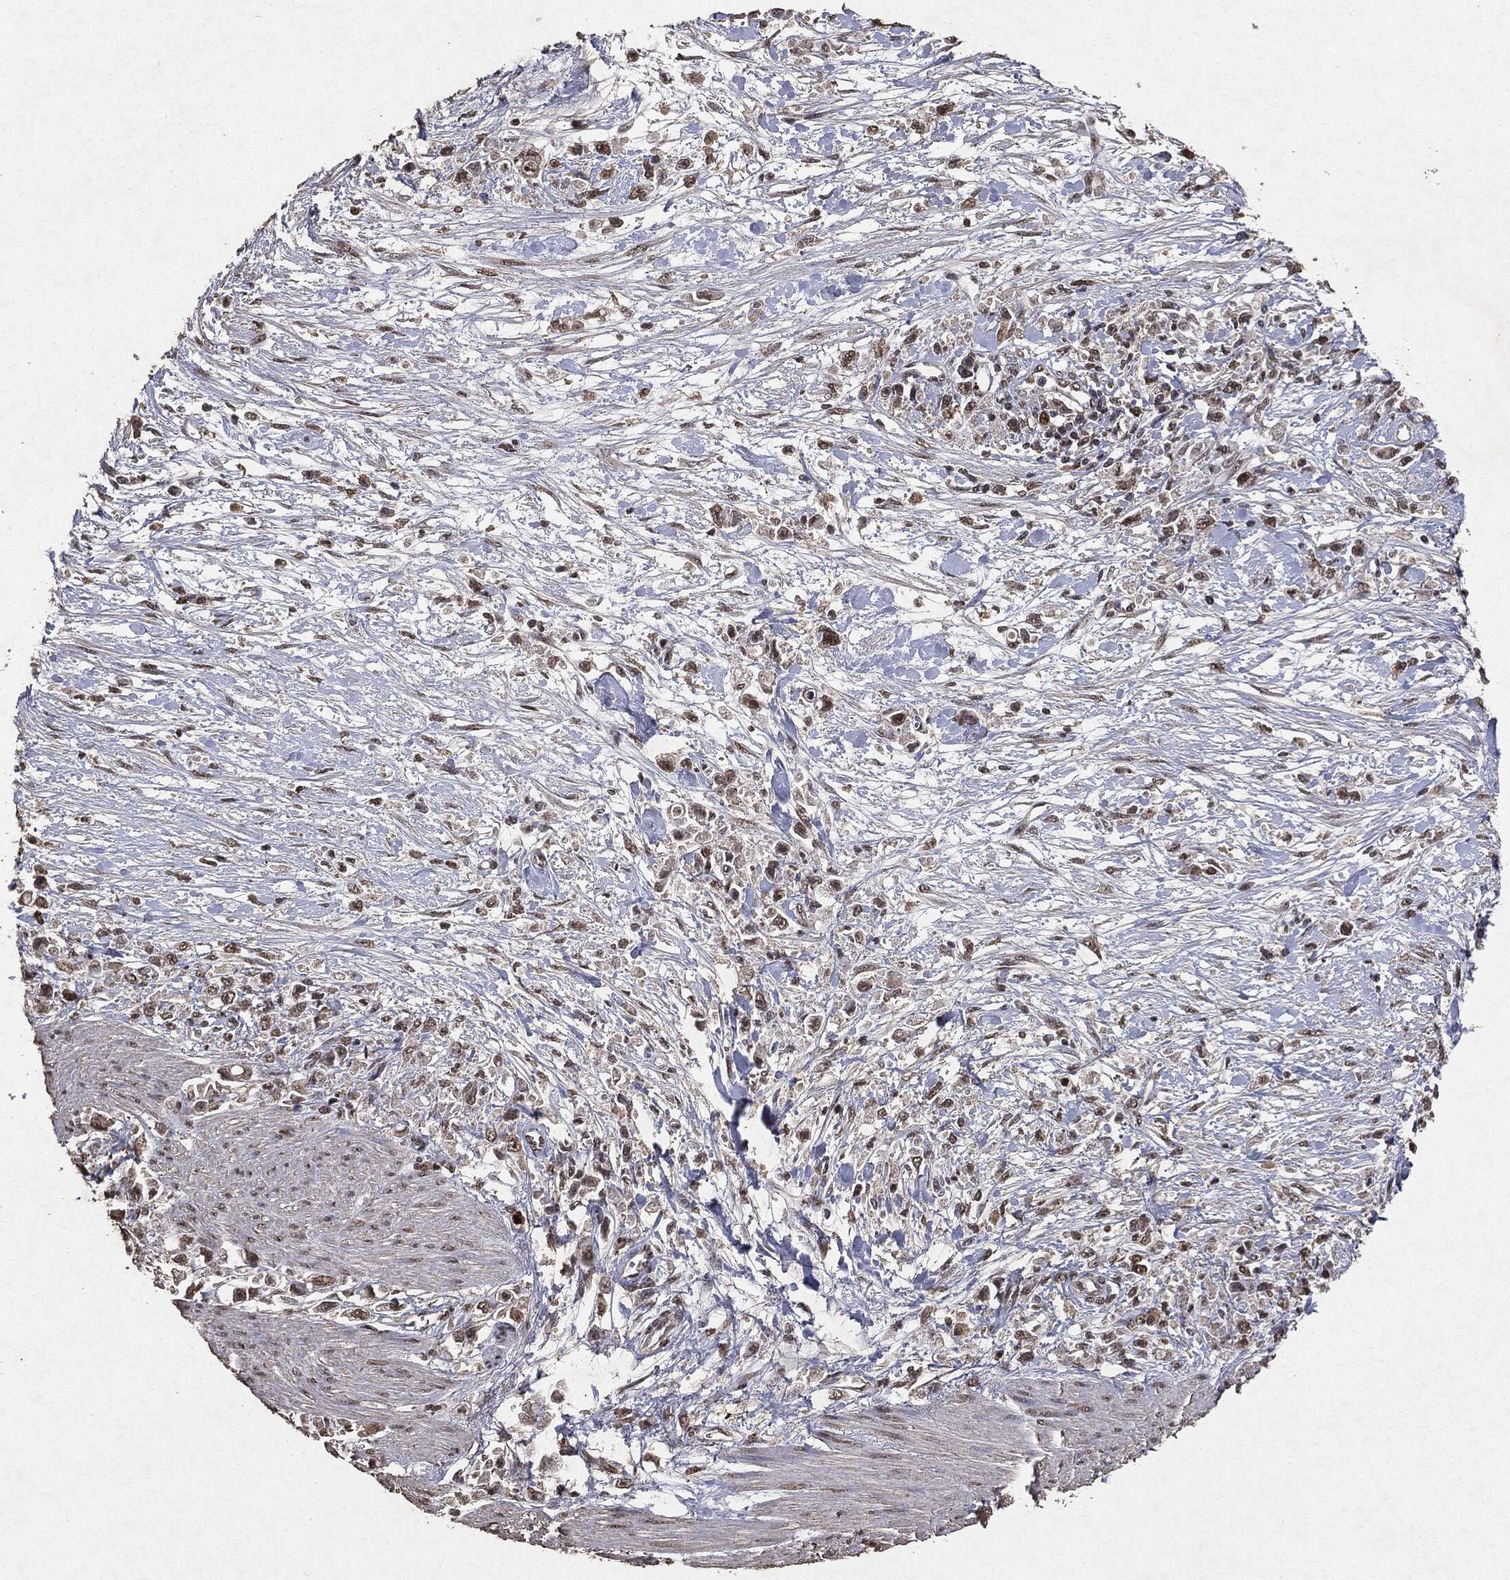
{"staining": {"intensity": "weak", "quantity": "25%-75%", "location": "nuclear"}, "tissue": "stomach cancer", "cell_type": "Tumor cells", "image_type": "cancer", "snomed": [{"axis": "morphology", "description": "Adenocarcinoma, NOS"}, {"axis": "topography", "description": "Stomach"}], "caption": "Protein expression by immunohistochemistry displays weak nuclear positivity in approximately 25%-75% of tumor cells in stomach adenocarcinoma. The staining was performed using DAB (3,3'-diaminobenzidine) to visualize the protein expression in brown, while the nuclei were stained in blue with hematoxylin (Magnification: 20x).", "gene": "RAD18", "patient": {"sex": "female", "age": 59}}